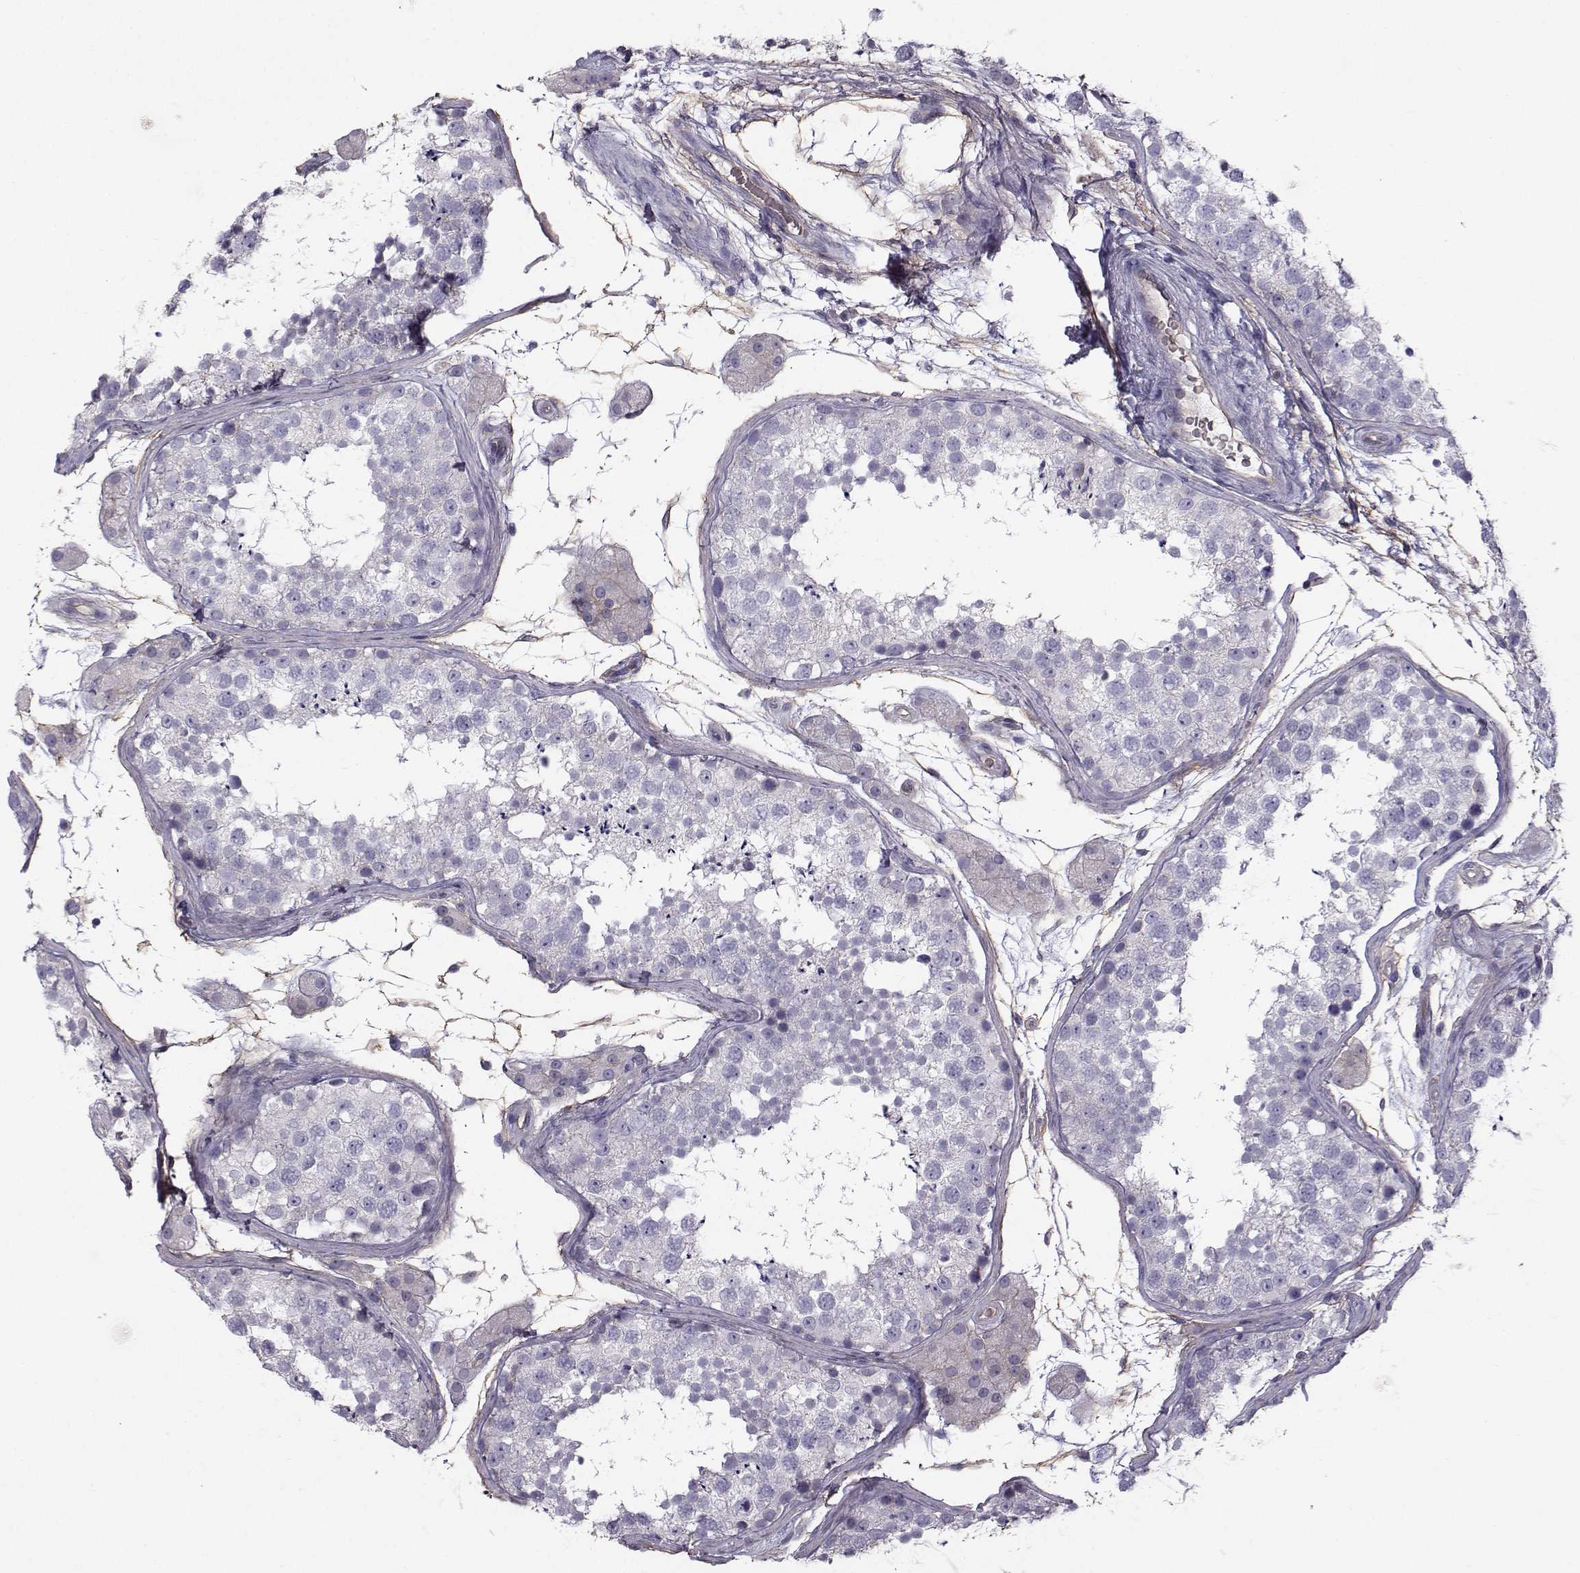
{"staining": {"intensity": "negative", "quantity": "none", "location": "none"}, "tissue": "testis", "cell_type": "Cells in seminiferous ducts", "image_type": "normal", "snomed": [{"axis": "morphology", "description": "Normal tissue, NOS"}, {"axis": "topography", "description": "Testis"}], "caption": "Immunohistochemical staining of unremarkable testis demonstrates no significant positivity in cells in seminiferous ducts. (Immunohistochemistry, brightfield microscopy, high magnification).", "gene": "QPCT", "patient": {"sex": "male", "age": 41}}